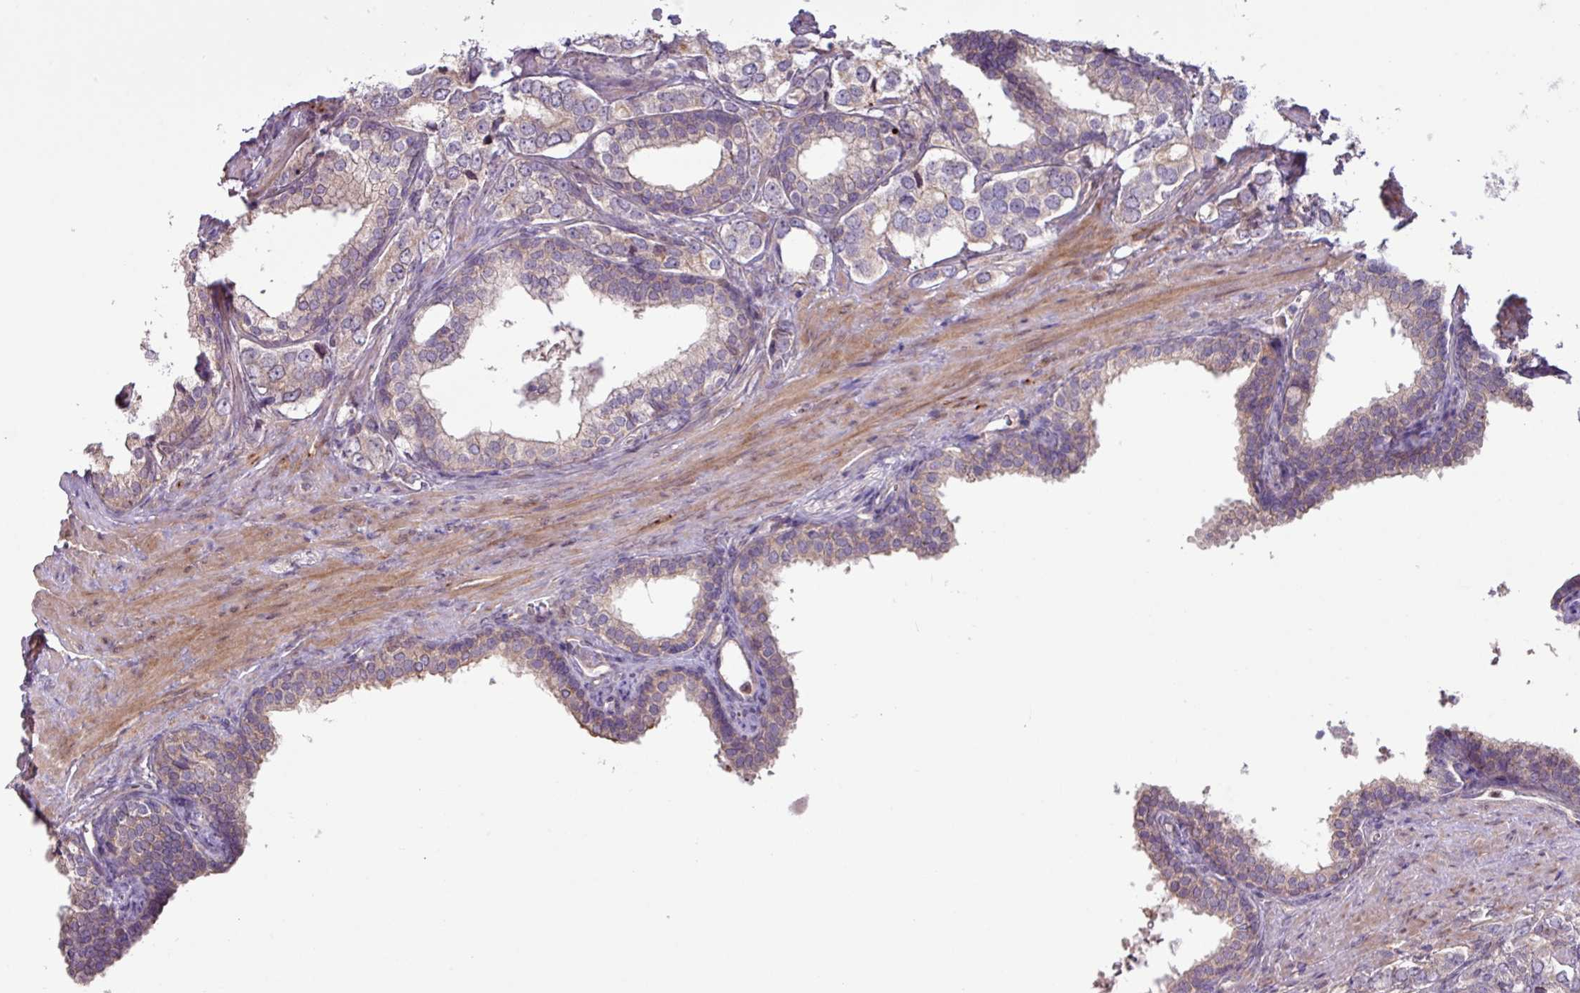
{"staining": {"intensity": "negative", "quantity": "none", "location": "none"}, "tissue": "prostate cancer", "cell_type": "Tumor cells", "image_type": "cancer", "snomed": [{"axis": "morphology", "description": "Adenocarcinoma, High grade"}, {"axis": "topography", "description": "Prostate"}], "caption": "DAB immunohistochemical staining of prostate adenocarcinoma (high-grade) demonstrates no significant positivity in tumor cells.", "gene": "ARHGEF25", "patient": {"sex": "male", "age": 66}}